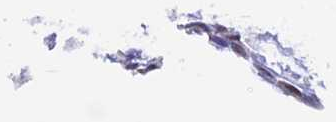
{"staining": {"intensity": "negative", "quantity": "none", "location": "none"}, "tissue": "colorectal cancer", "cell_type": "Tumor cells", "image_type": "cancer", "snomed": [{"axis": "morphology", "description": "Adenocarcinoma, NOS"}, {"axis": "topography", "description": "Rectum"}], "caption": "Colorectal adenocarcinoma stained for a protein using immunohistochemistry shows no expression tumor cells.", "gene": "TMEM171", "patient": {"sex": "male", "age": 63}}